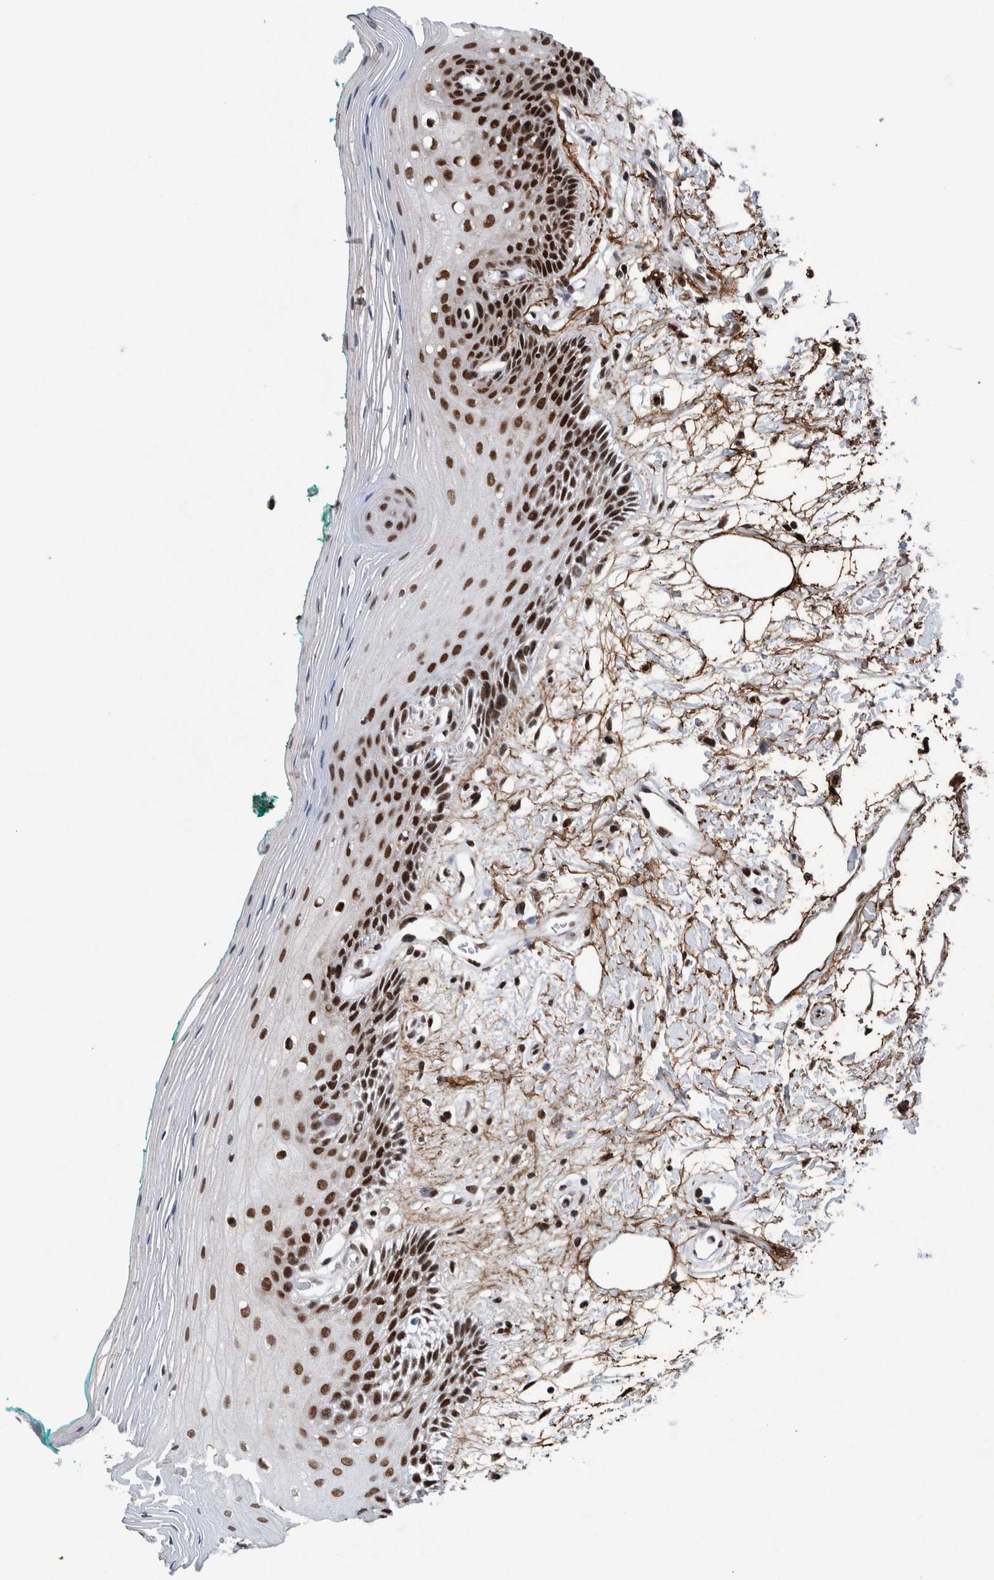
{"staining": {"intensity": "strong", "quantity": ">75%", "location": "nuclear"}, "tissue": "oral mucosa", "cell_type": "Squamous epithelial cells", "image_type": "normal", "snomed": [{"axis": "morphology", "description": "Normal tissue, NOS"}, {"axis": "topography", "description": "Skeletal muscle"}, {"axis": "topography", "description": "Oral tissue"}, {"axis": "topography", "description": "Peripheral nerve tissue"}], "caption": "Immunohistochemistry (DAB) staining of normal human oral mucosa reveals strong nuclear protein positivity in about >75% of squamous epithelial cells.", "gene": "TAF10", "patient": {"sex": "female", "age": 84}}